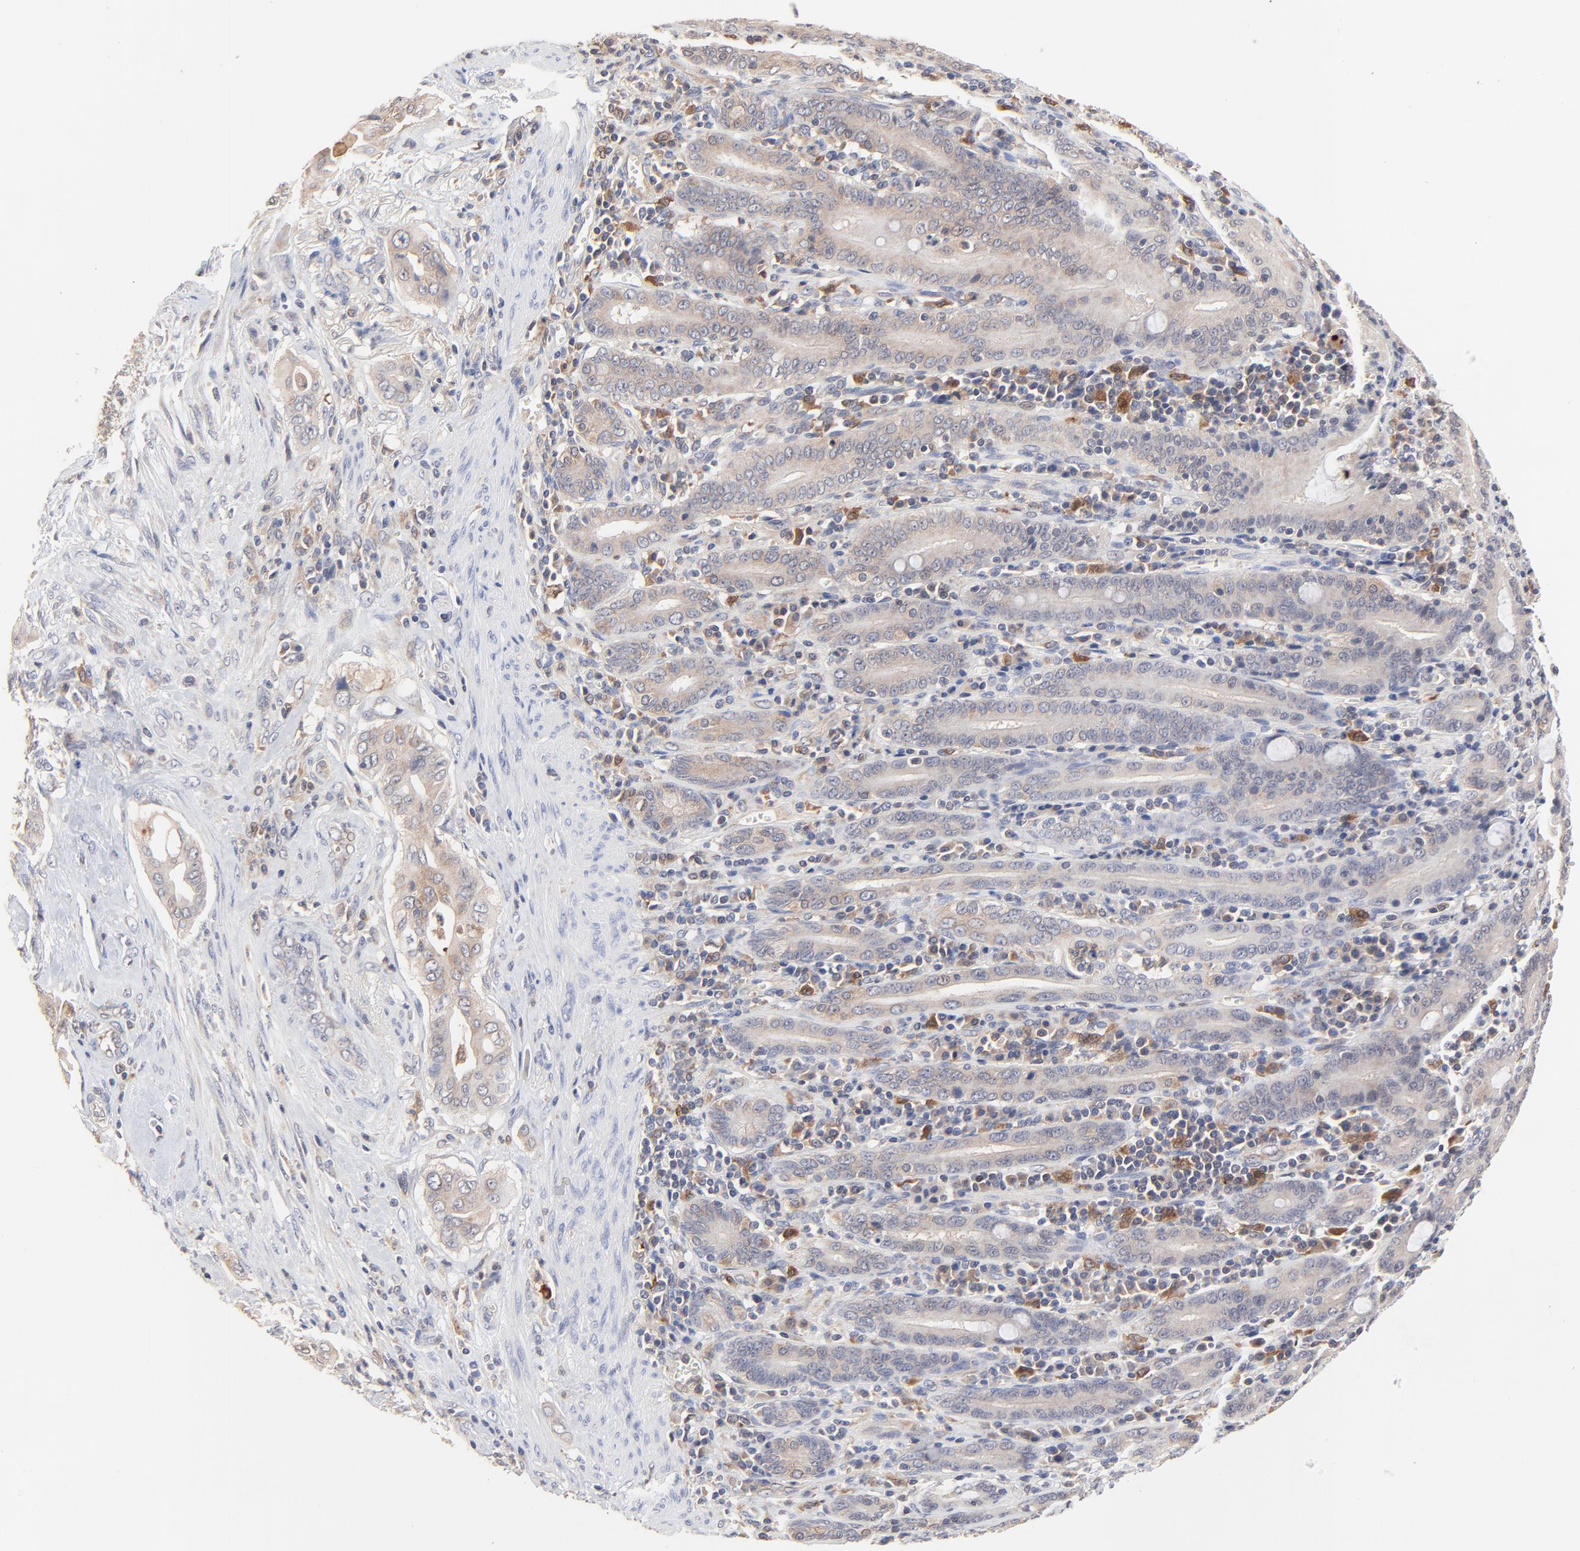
{"staining": {"intensity": "moderate", "quantity": ">75%", "location": "cytoplasmic/membranous"}, "tissue": "pancreatic cancer", "cell_type": "Tumor cells", "image_type": "cancer", "snomed": [{"axis": "morphology", "description": "Adenocarcinoma, NOS"}, {"axis": "topography", "description": "Pancreas"}], "caption": "Pancreatic cancer (adenocarcinoma) stained for a protein reveals moderate cytoplasmic/membranous positivity in tumor cells.", "gene": "RAB9A", "patient": {"sex": "male", "age": 77}}